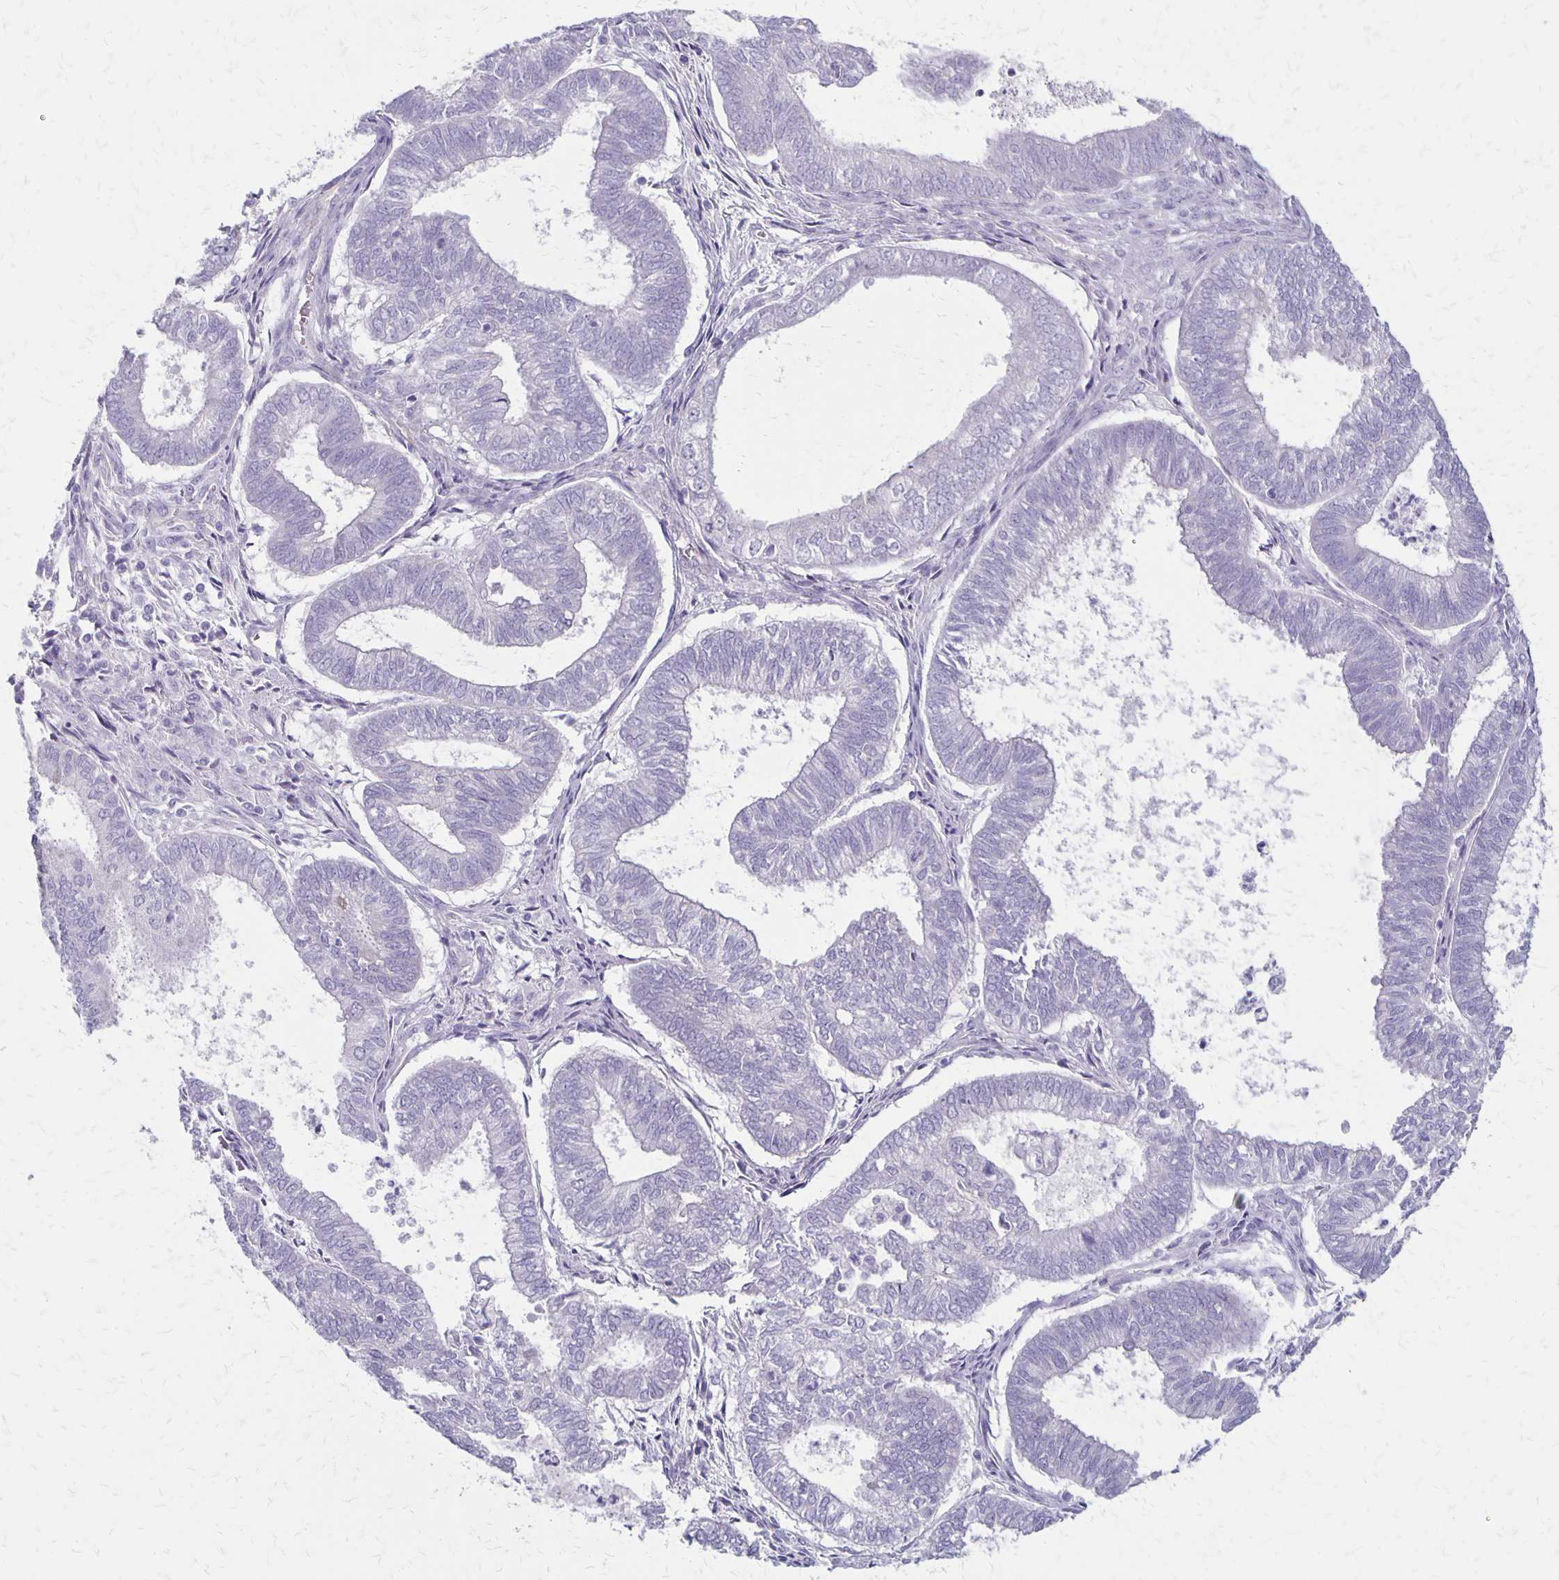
{"staining": {"intensity": "negative", "quantity": "none", "location": "none"}, "tissue": "ovarian cancer", "cell_type": "Tumor cells", "image_type": "cancer", "snomed": [{"axis": "morphology", "description": "Carcinoma, endometroid"}, {"axis": "topography", "description": "Ovary"}], "caption": "Tumor cells are negative for protein expression in human ovarian cancer (endometroid carcinoma). (Stains: DAB immunohistochemistry with hematoxylin counter stain, Microscopy: brightfield microscopy at high magnification).", "gene": "HOMER1", "patient": {"sex": "female", "age": 64}}